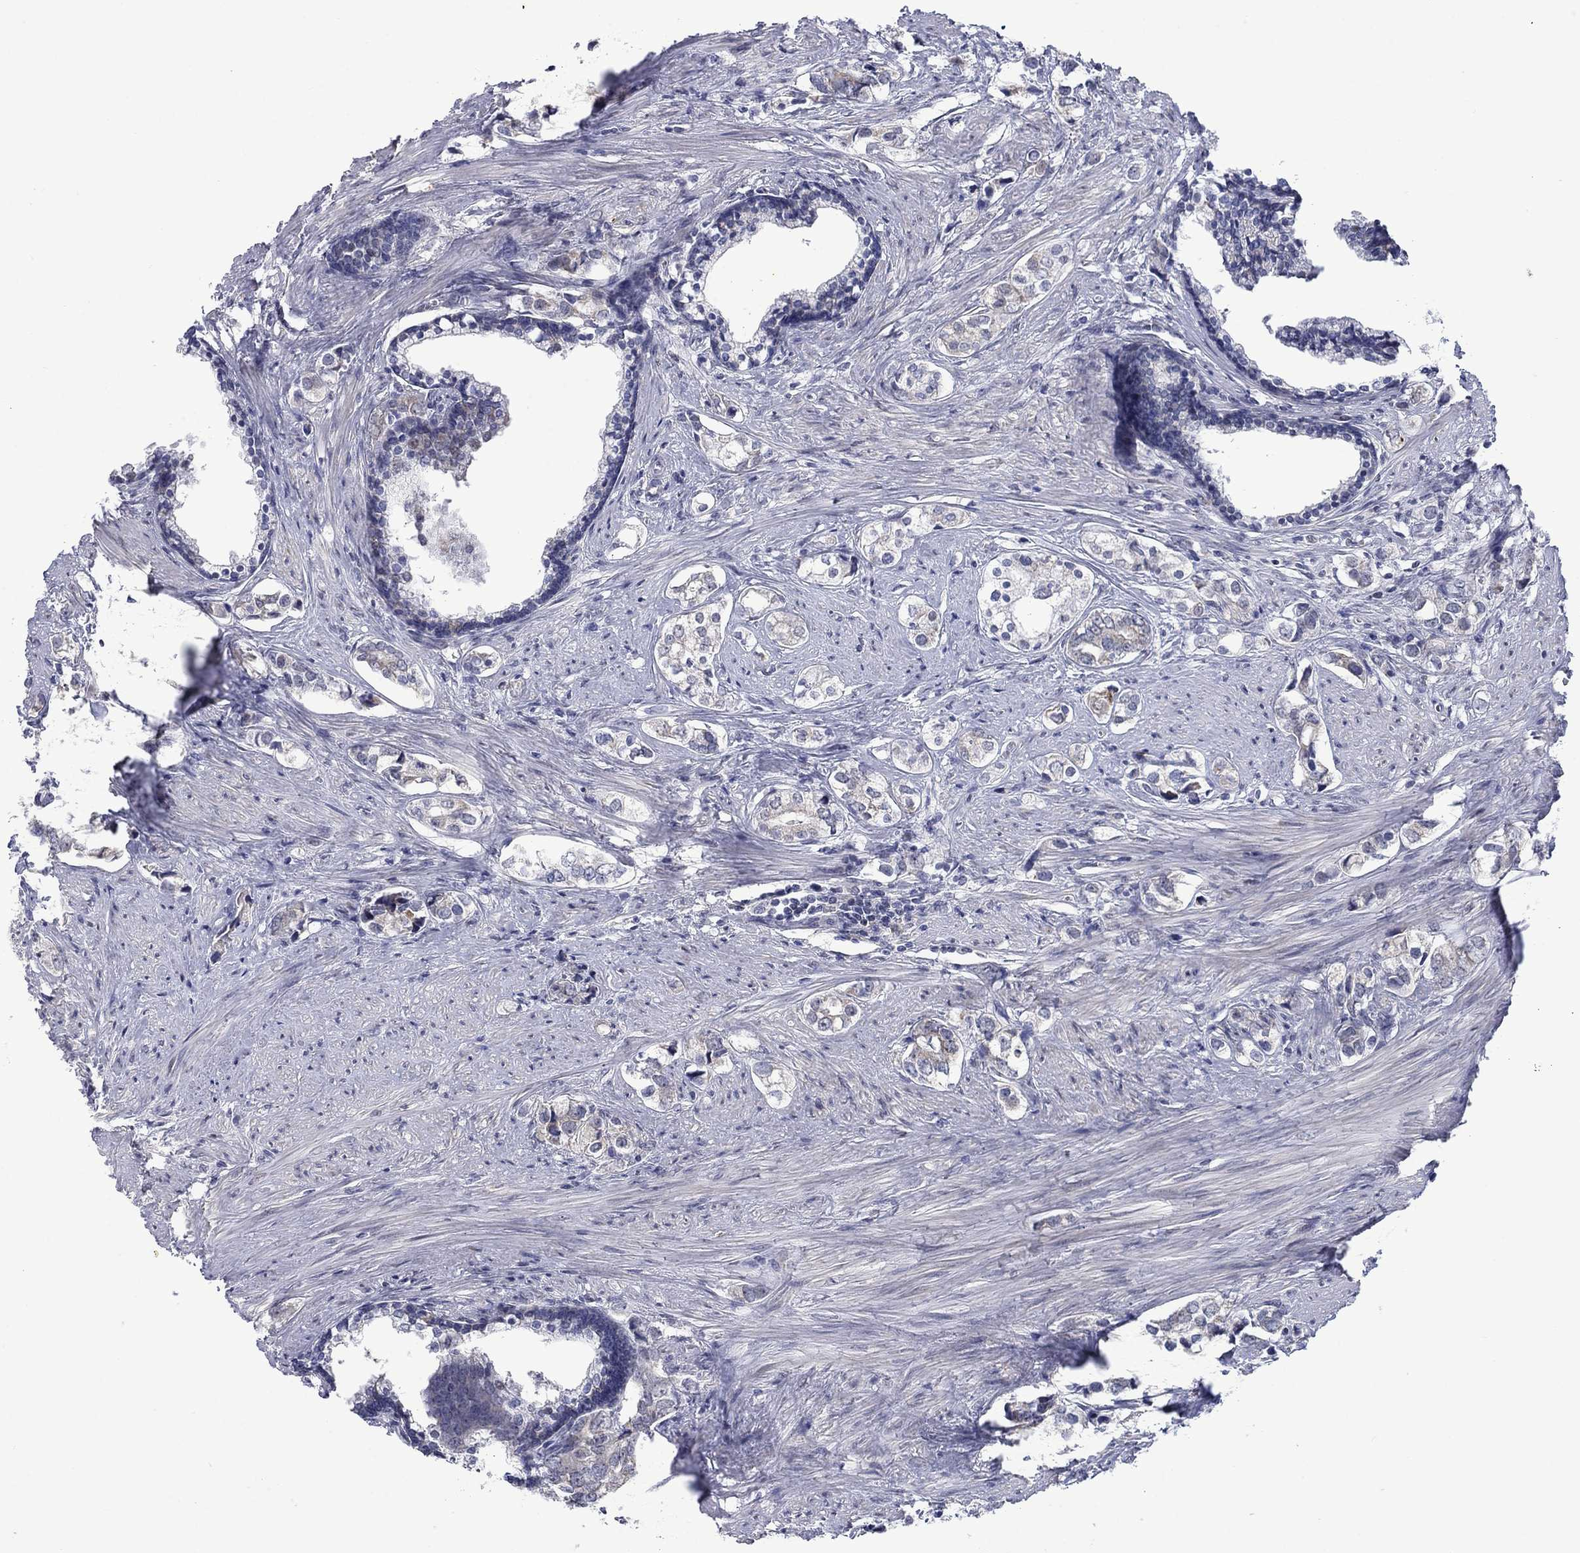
{"staining": {"intensity": "negative", "quantity": "none", "location": "none"}, "tissue": "prostate cancer", "cell_type": "Tumor cells", "image_type": "cancer", "snomed": [{"axis": "morphology", "description": "Adenocarcinoma, NOS"}, {"axis": "topography", "description": "Prostate and seminal vesicle, NOS"}], "caption": "Immunohistochemistry (IHC) micrograph of neoplastic tissue: human prostate adenocarcinoma stained with DAB (3,3'-diaminobenzidine) shows no significant protein expression in tumor cells.", "gene": "KCNJ16", "patient": {"sex": "male", "age": 63}}